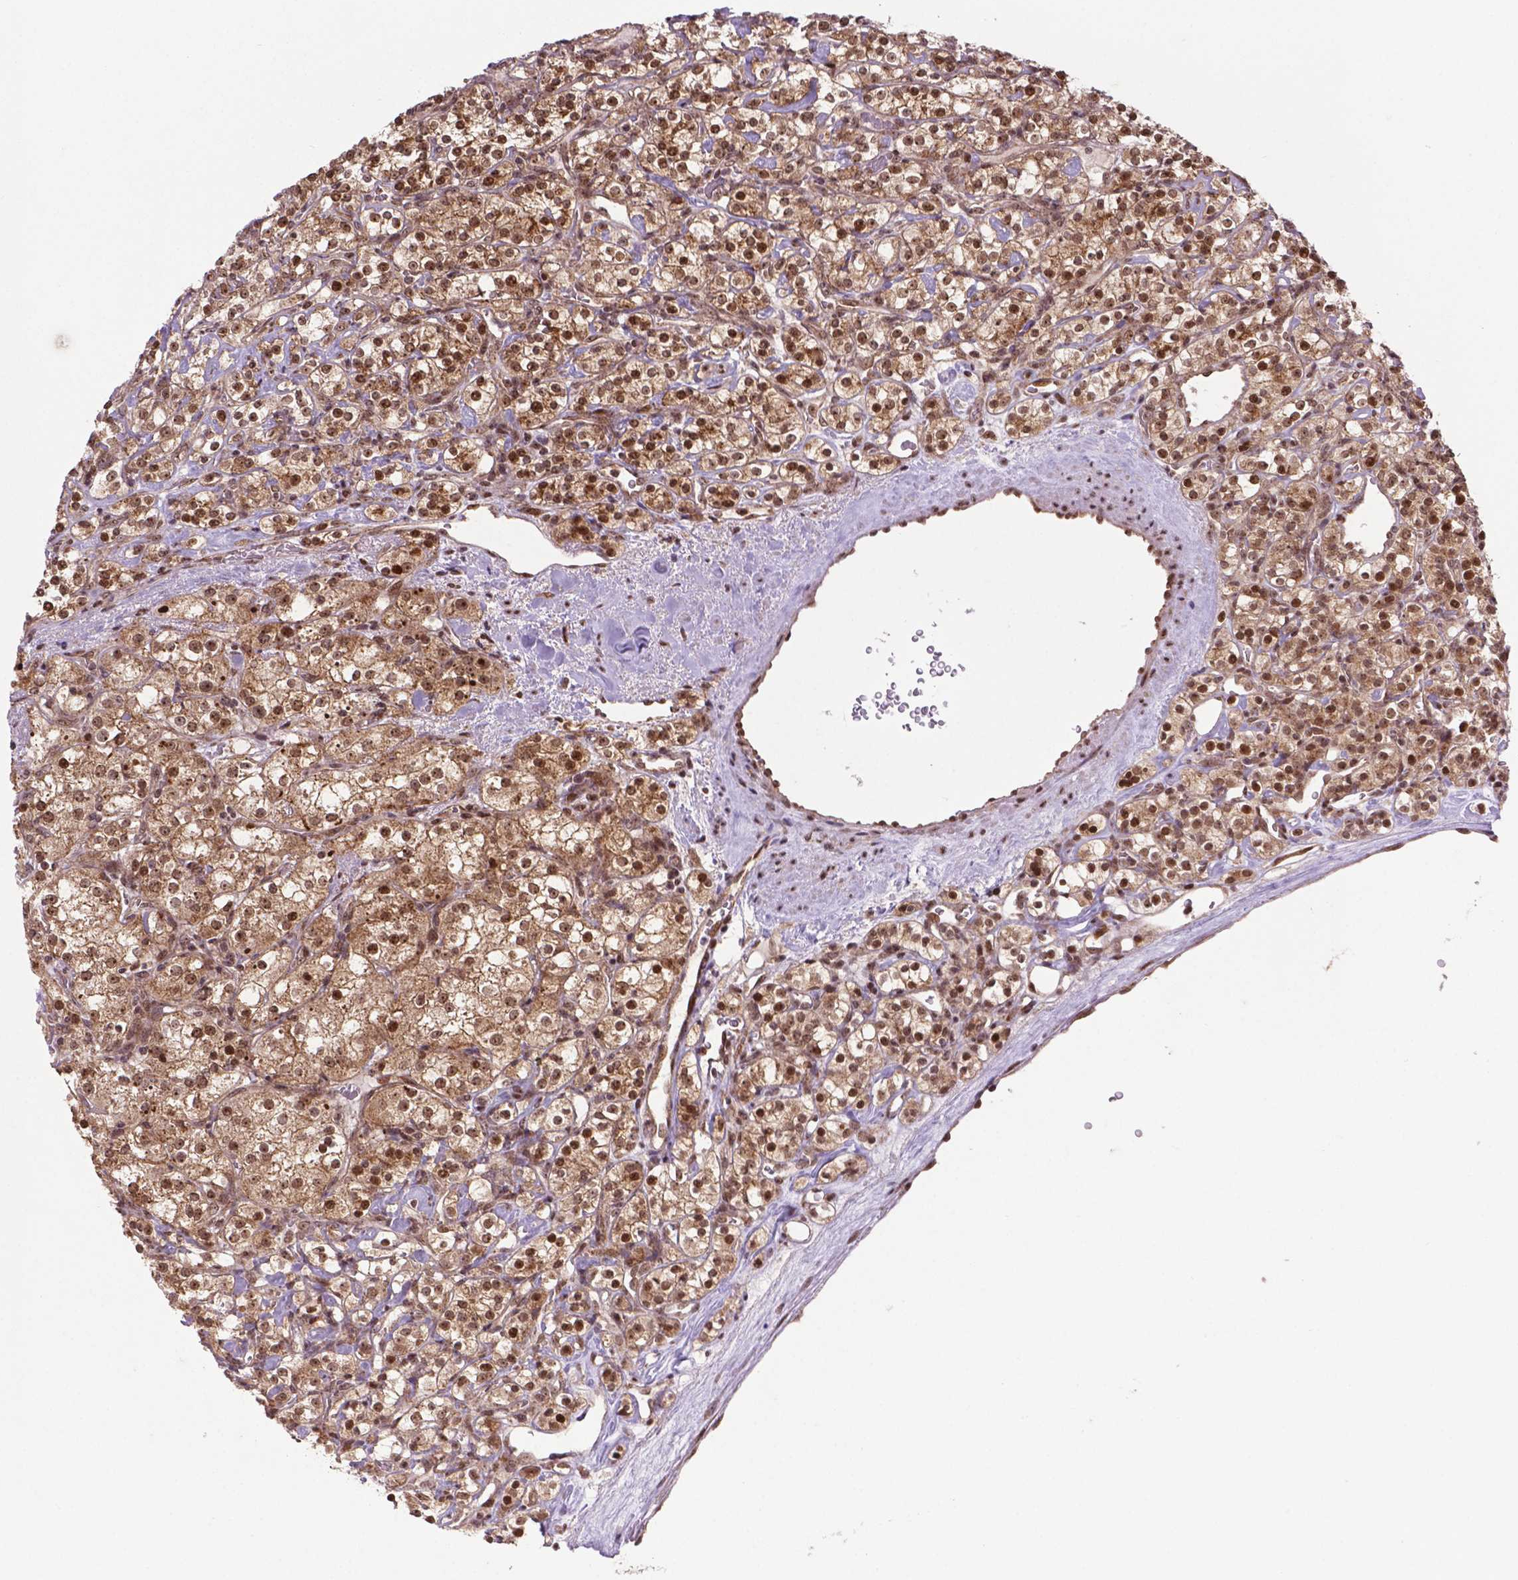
{"staining": {"intensity": "moderate", "quantity": ">75%", "location": "cytoplasmic/membranous,nuclear"}, "tissue": "renal cancer", "cell_type": "Tumor cells", "image_type": "cancer", "snomed": [{"axis": "morphology", "description": "Adenocarcinoma, NOS"}, {"axis": "topography", "description": "Kidney"}], "caption": "IHC of human renal cancer (adenocarcinoma) displays medium levels of moderate cytoplasmic/membranous and nuclear staining in approximately >75% of tumor cells.", "gene": "CSNK2A1", "patient": {"sex": "male", "age": 77}}